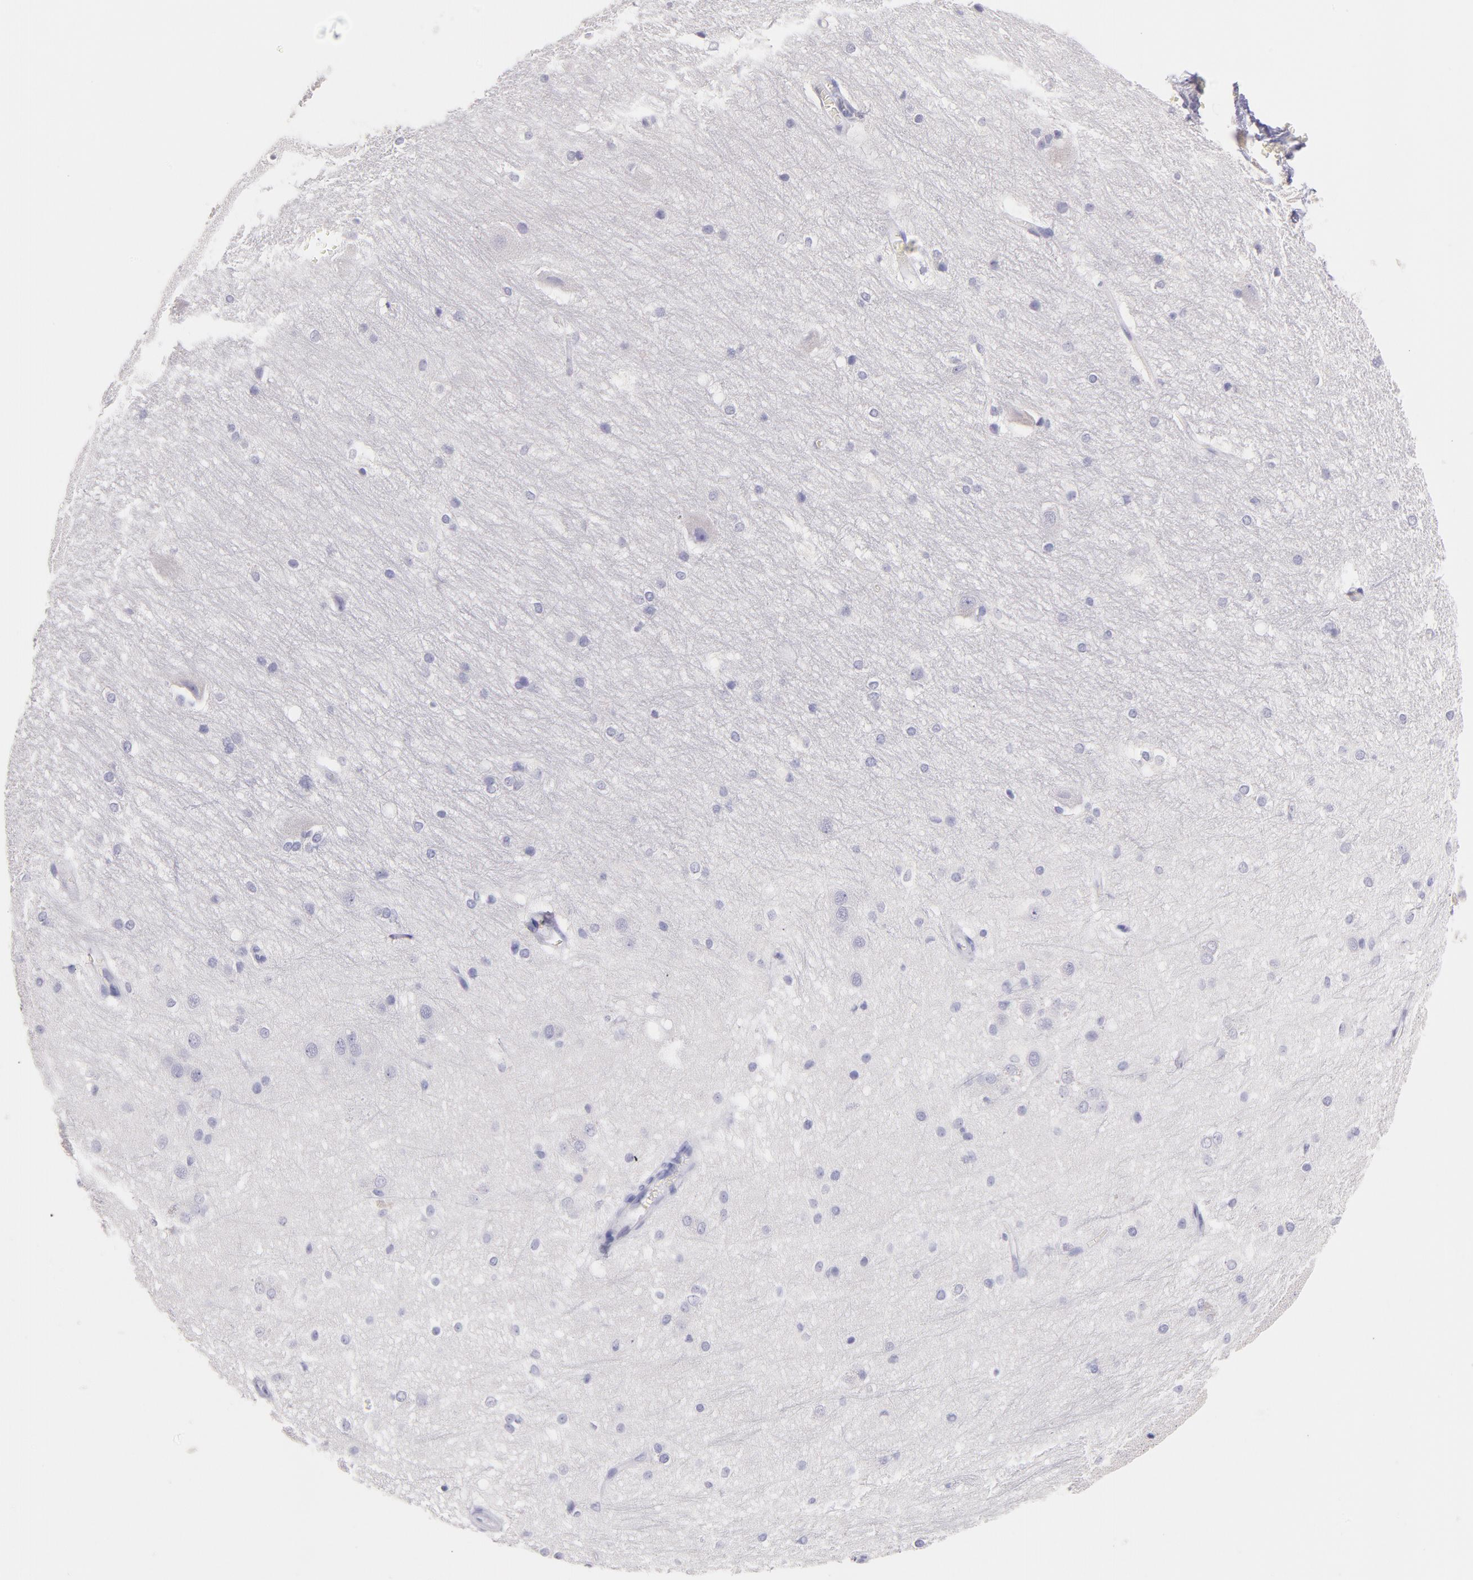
{"staining": {"intensity": "negative", "quantity": "none", "location": "none"}, "tissue": "hippocampus", "cell_type": "Glial cells", "image_type": "normal", "snomed": [{"axis": "morphology", "description": "Normal tissue, NOS"}, {"axis": "topography", "description": "Hippocampus"}], "caption": "Image shows no significant protein positivity in glial cells of benign hippocampus. (IHC, brightfield microscopy, high magnification).", "gene": "CD44", "patient": {"sex": "female", "age": 19}}